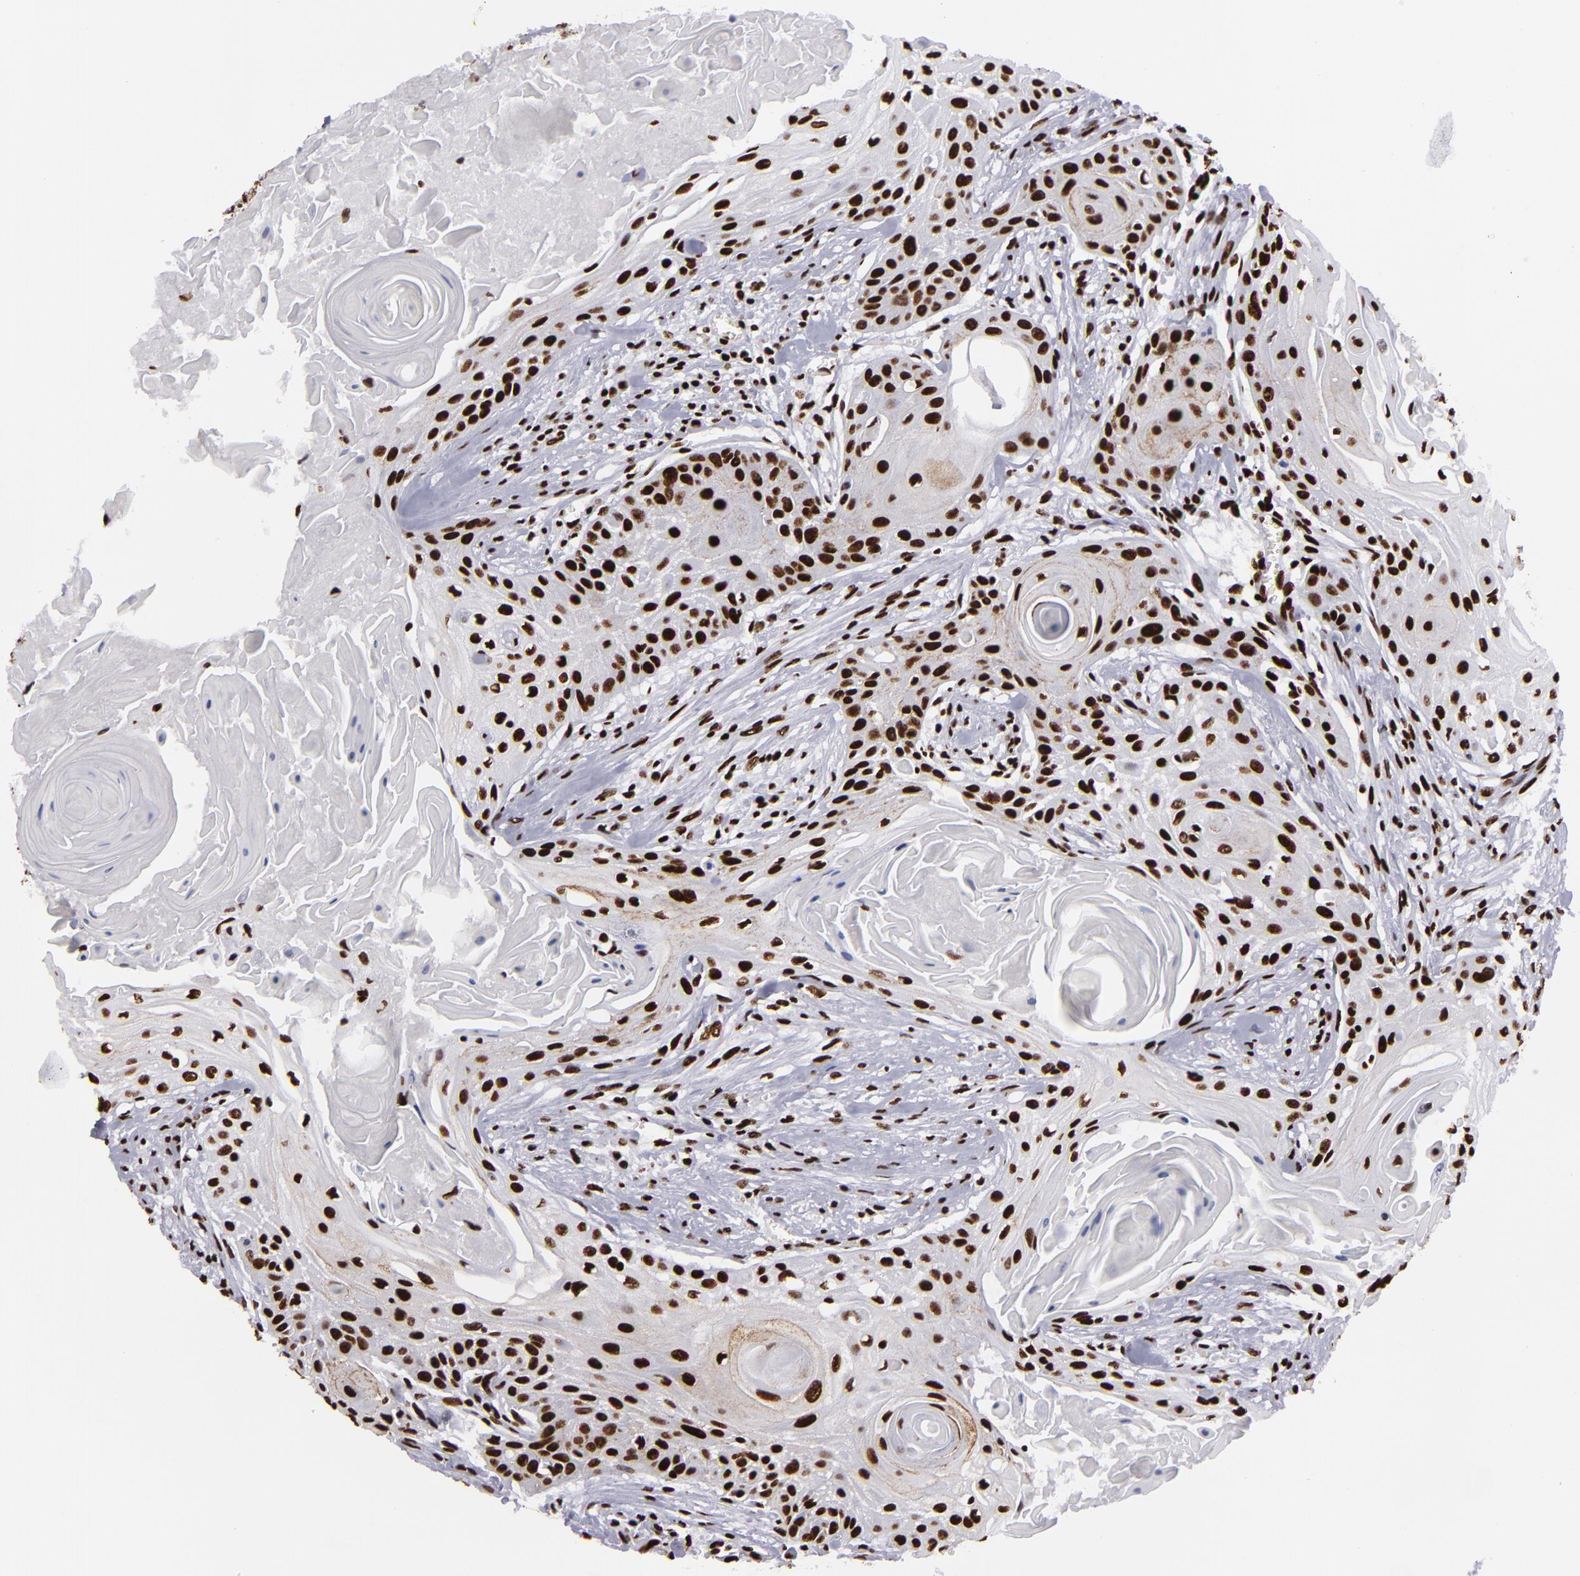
{"staining": {"intensity": "strong", "quantity": ">75%", "location": "nuclear"}, "tissue": "head and neck cancer", "cell_type": "Tumor cells", "image_type": "cancer", "snomed": [{"axis": "morphology", "description": "Squamous cell carcinoma, NOS"}, {"axis": "morphology", "description": "Squamous cell carcinoma, metastatic, NOS"}, {"axis": "topography", "description": "Lymph node"}, {"axis": "topography", "description": "Salivary gland"}, {"axis": "topography", "description": "Head-Neck"}], "caption": "Head and neck cancer (metastatic squamous cell carcinoma) stained with a protein marker shows strong staining in tumor cells.", "gene": "SAFB", "patient": {"sex": "female", "age": 74}}